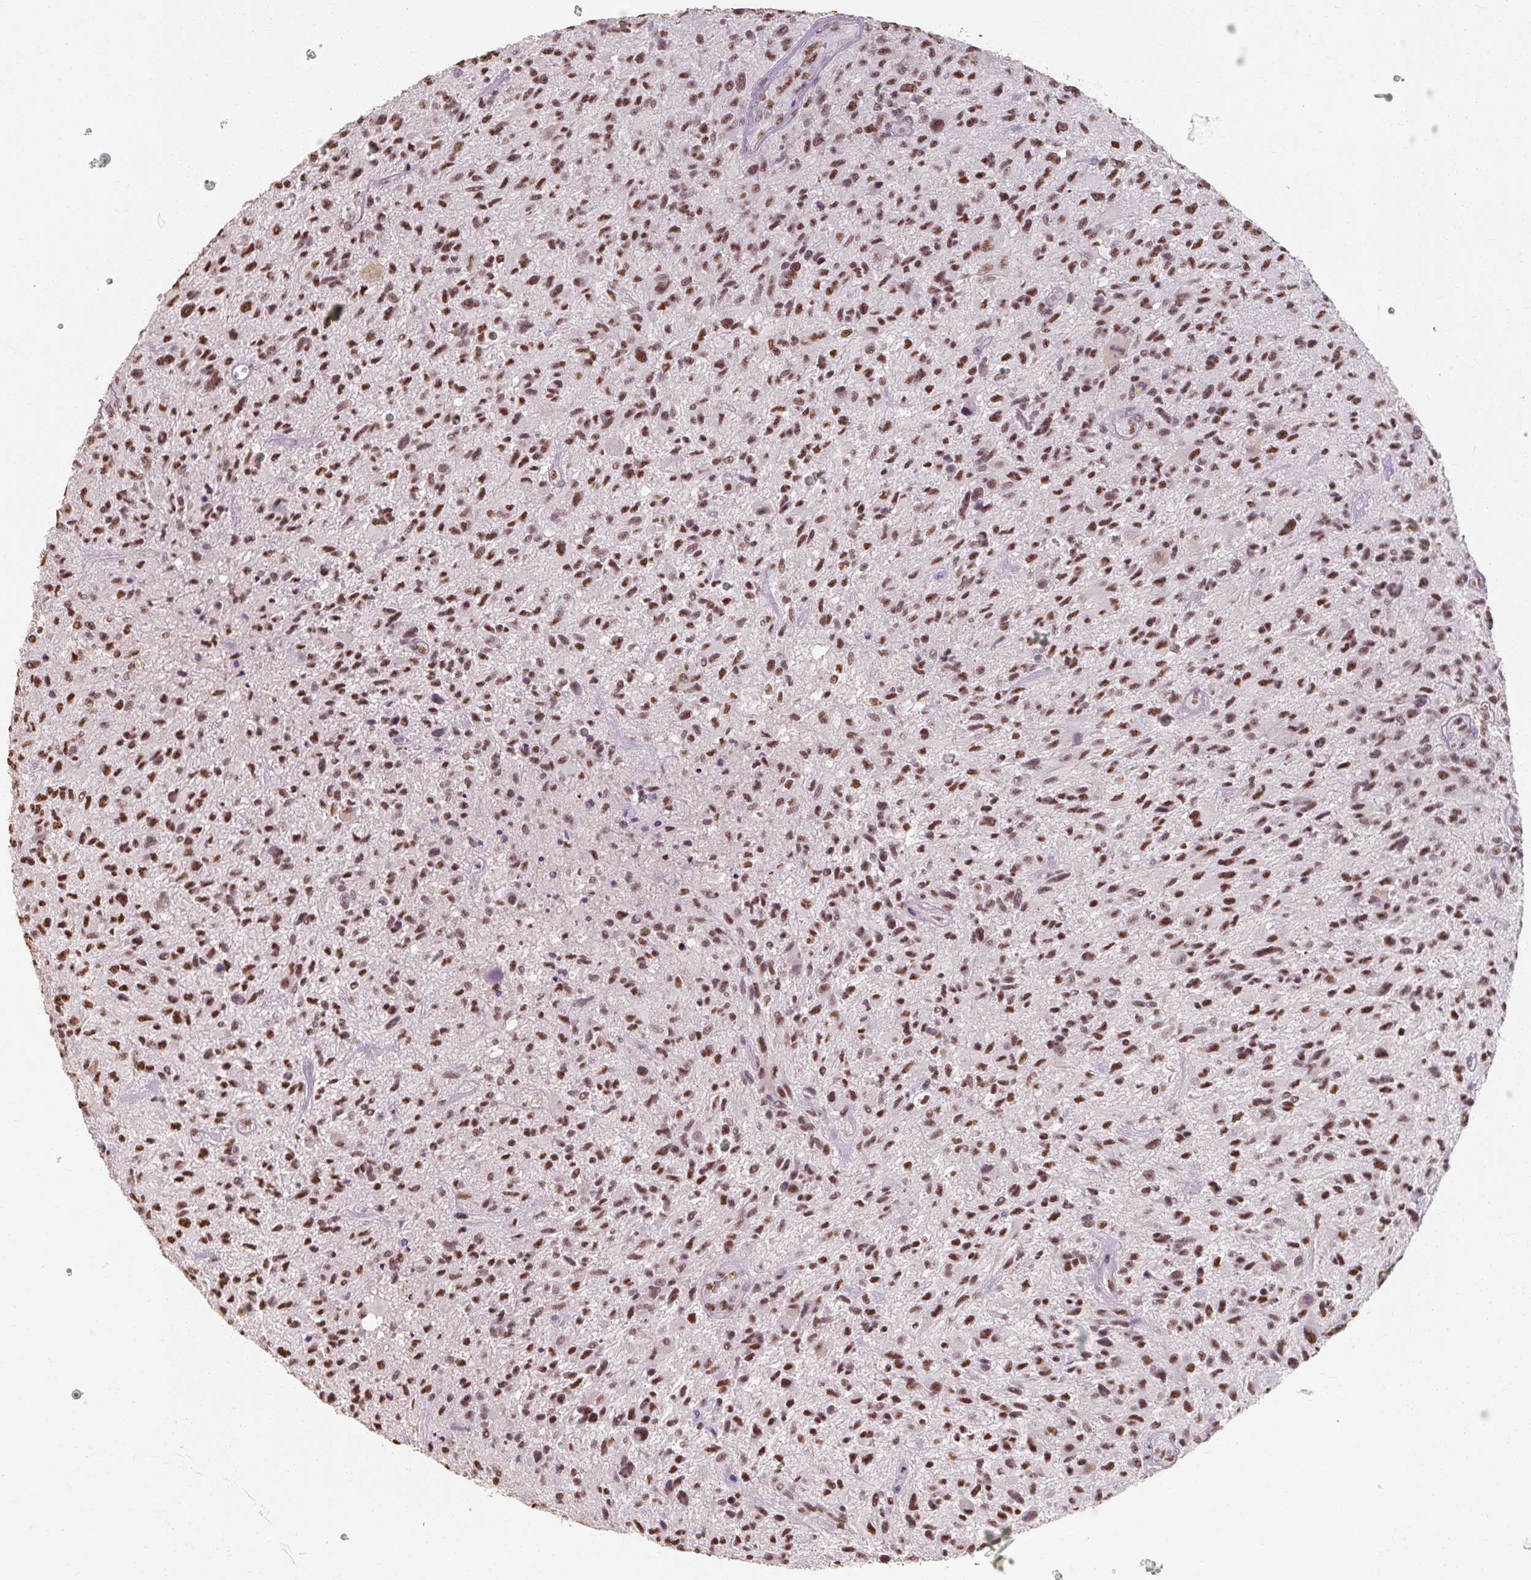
{"staining": {"intensity": "moderate", "quantity": "25%-75%", "location": "nuclear"}, "tissue": "glioma", "cell_type": "Tumor cells", "image_type": "cancer", "snomed": [{"axis": "morphology", "description": "Glioma, malignant, High grade"}, {"axis": "topography", "description": "Brain"}], "caption": "Immunohistochemistry of malignant high-grade glioma exhibits medium levels of moderate nuclear staining in approximately 25%-75% of tumor cells.", "gene": "ZFTRAF1", "patient": {"sex": "male", "age": 47}}